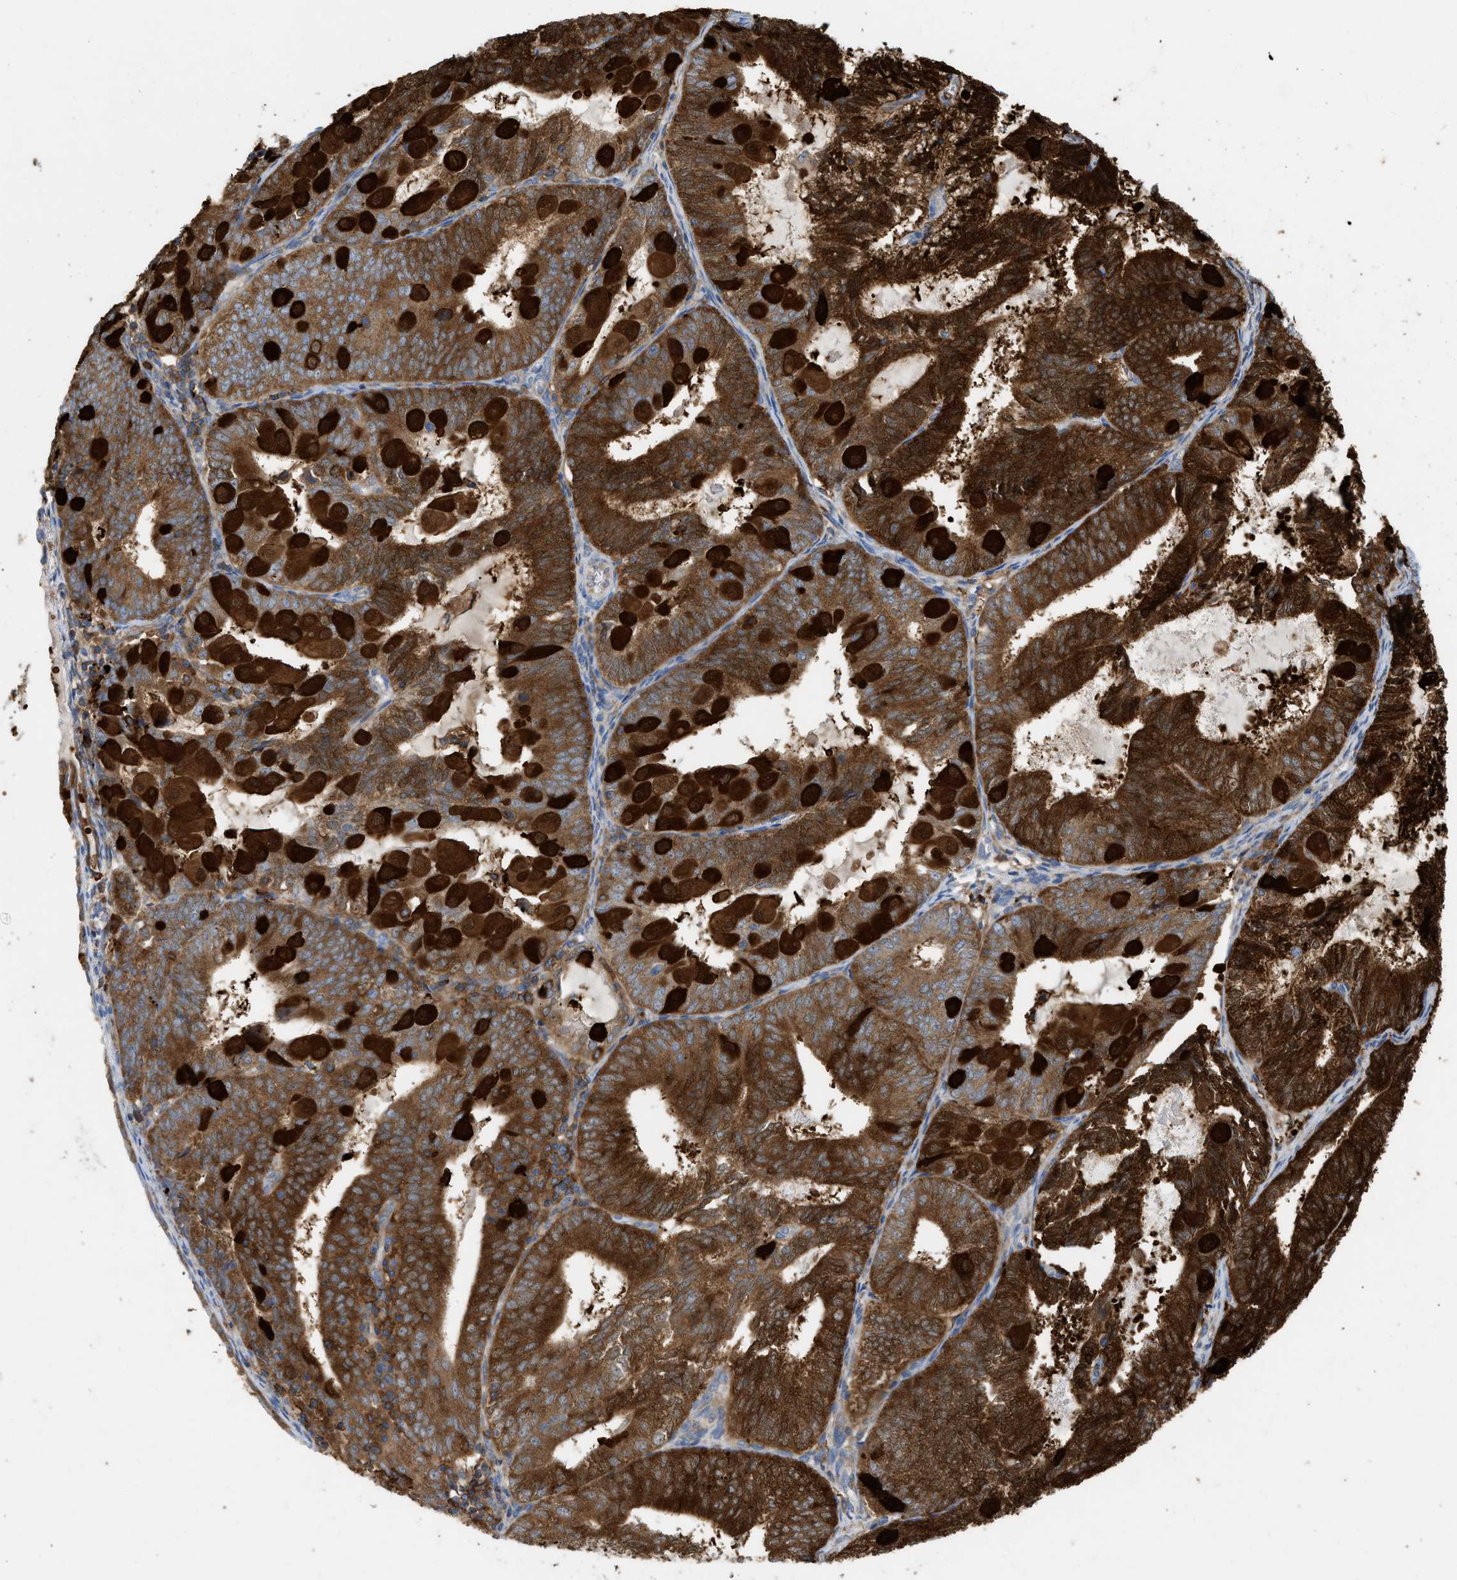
{"staining": {"intensity": "strong", "quantity": ">75%", "location": "cytoplasmic/membranous"}, "tissue": "endometrial cancer", "cell_type": "Tumor cells", "image_type": "cancer", "snomed": [{"axis": "morphology", "description": "Adenocarcinoma, NOS"}, {"axis": "topography", "description": "Endometrium"}], "caption": "Endometrial cancer (adenocarcinoma) tissue shows strong cytoplasmic/membranous expression in about >75% of tumor cells", "gene": "GPAT4", "patient": {"sex": "female", "age": 81}}